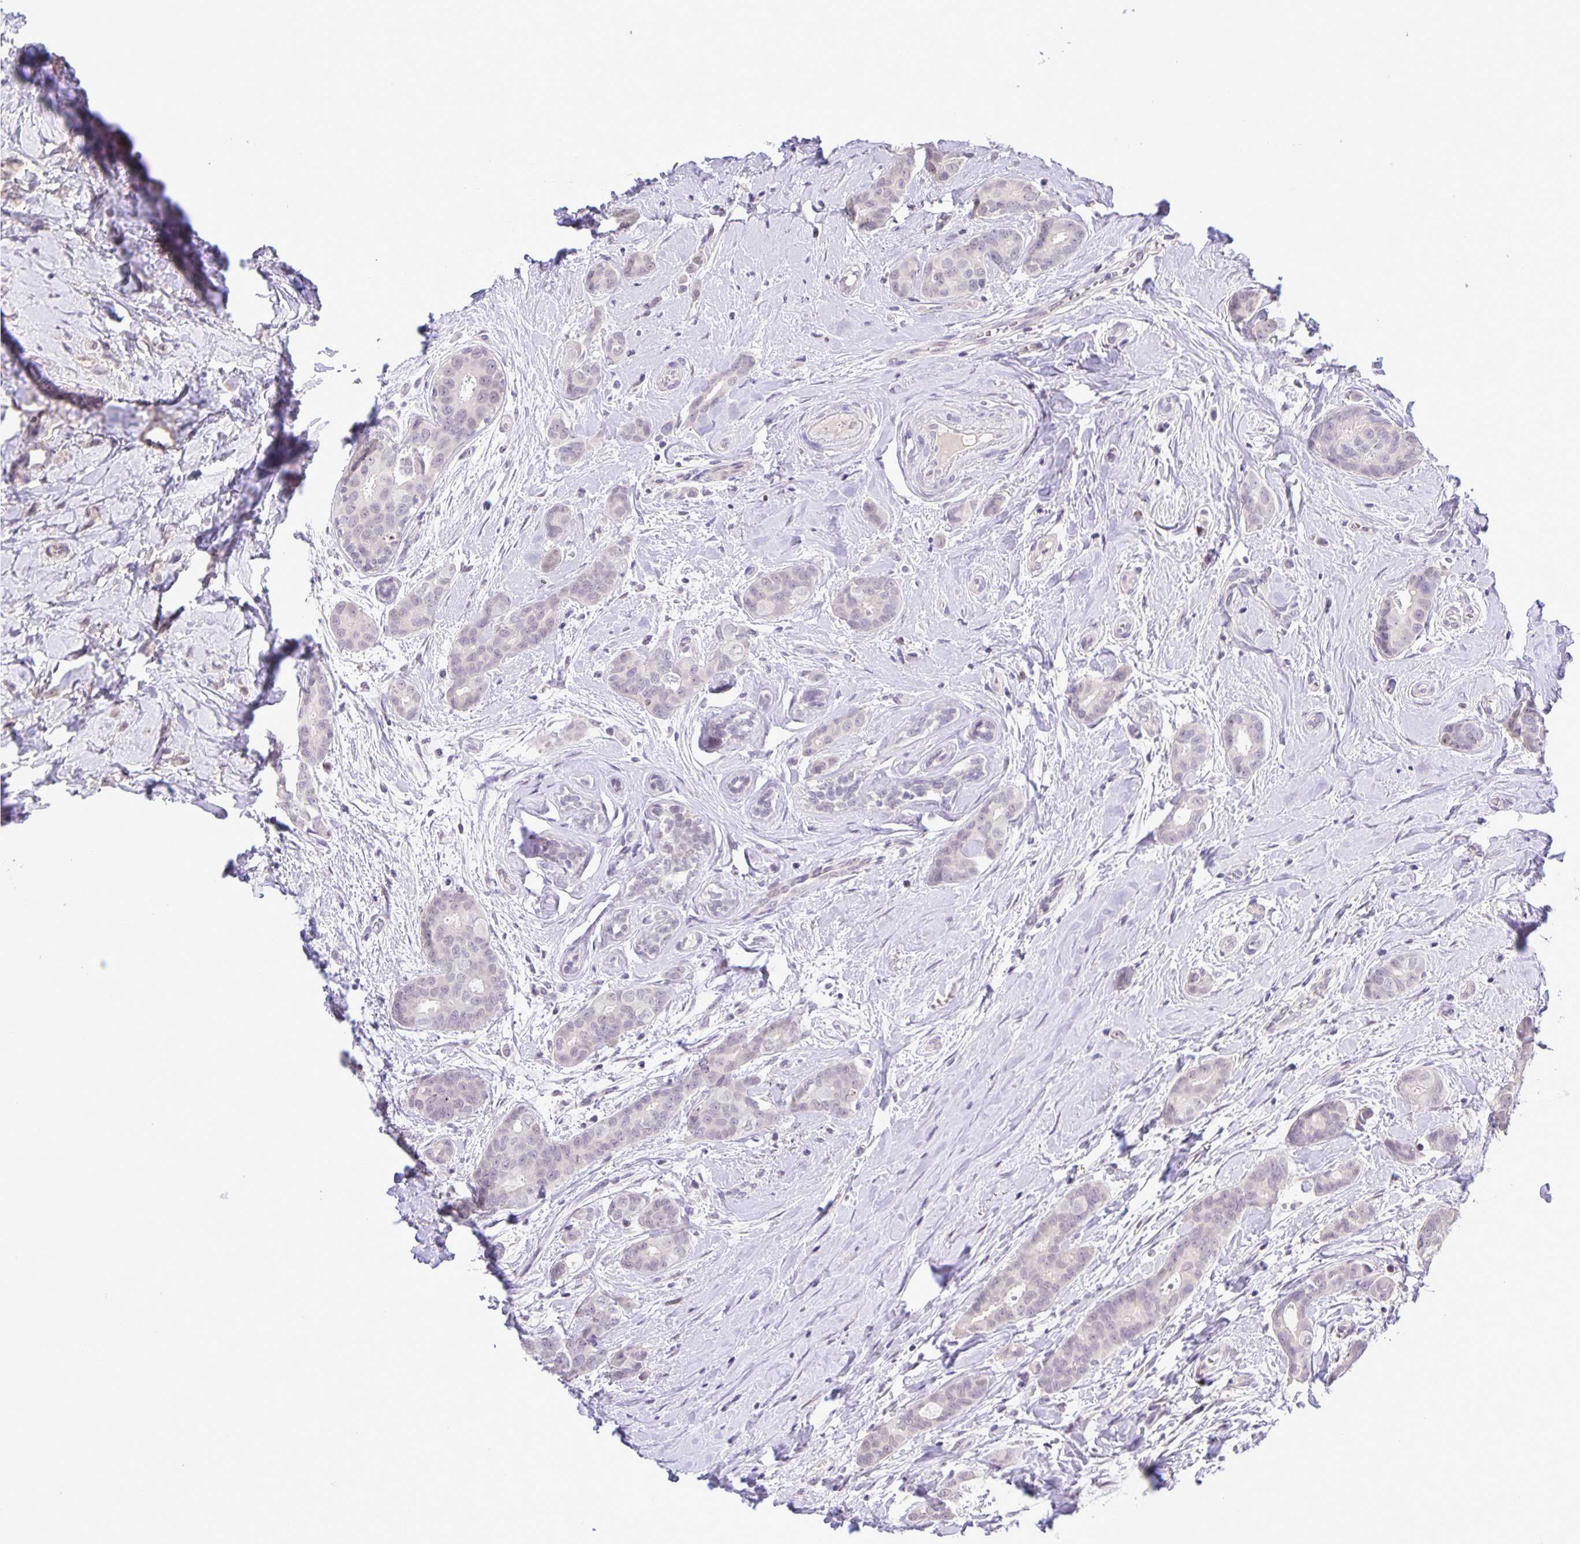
{"staining": {"intensity": "negative", "quantity": "none", "location": "none"}, "tissue": "breast cancer", "cell_type": "Tumor cells", "image_type": "cancer", "snomed": [{"axis": "morphology", "description": "Duct carcinoma"}, {"axis": "topography", "description": "Breast"}], "caption": "An immunohistochemistry photomicrograph of breast cancer (intraductal carcinoma) is shown. There is no staining in tumor cells of breast cancer (intraductal carcinoma).", "gene": "ONECUT2", "patient": {"sex": "female", "age": 45}}